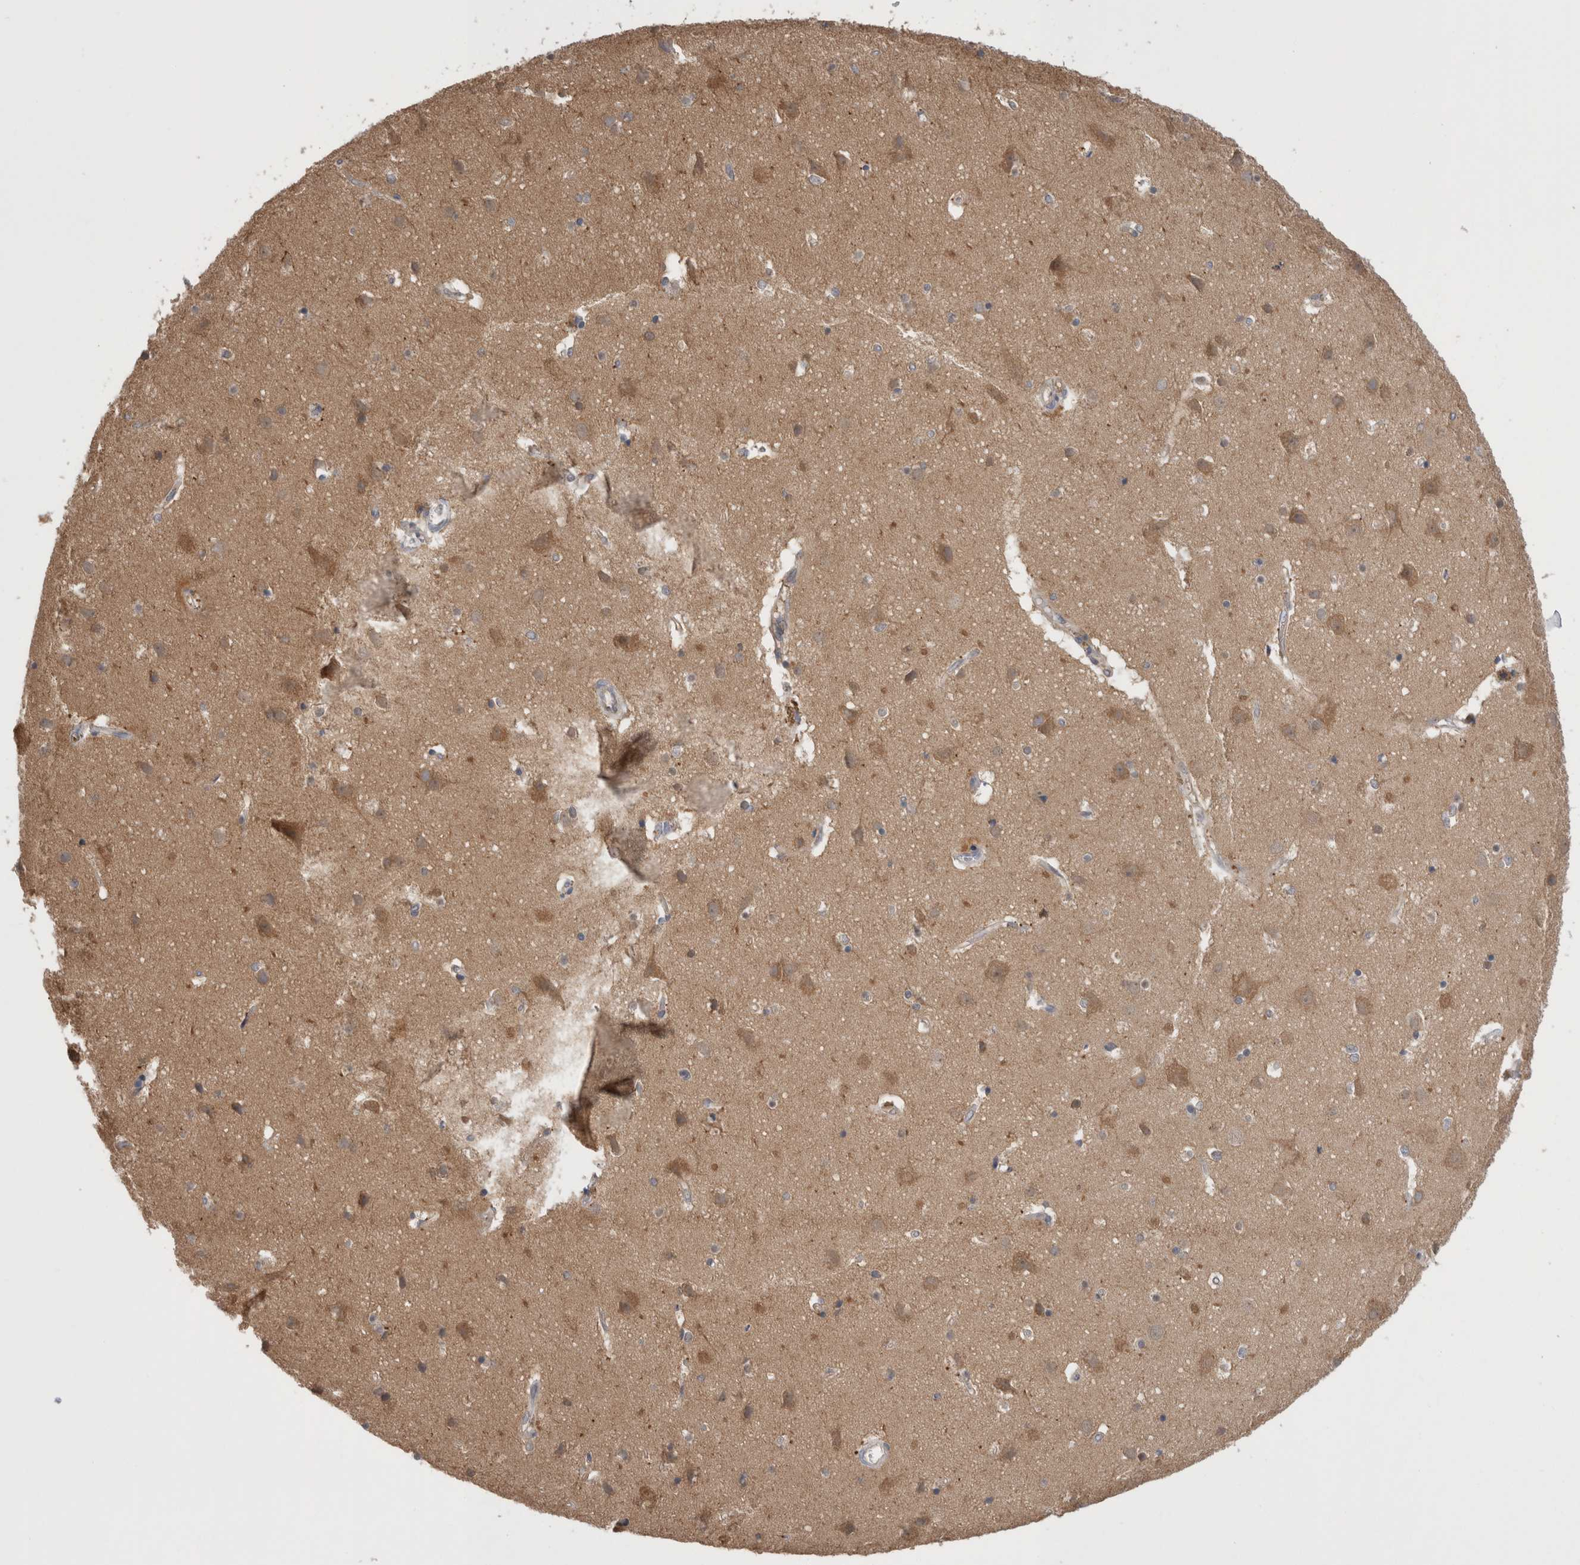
{"staining": {"intensity": "negative", "quantity": "none", "location": "none"}, "tissue": "cerebral cortex", "cell_type": "Endothelial cells", "image_type": "normal", "snomed": [{"axis": "morphology", "description": "Normal tissue, NOS"}, {"axis": "topography", "description": "Cerebral cortex"}], "caption": "Cerebral cortex was stained to show a protein in brown. There is no significant expression in endothelial cells. Nuclei are stained in blue.", "gene": "DCTN6", "patient": {"sex": "male", "age": 54}}